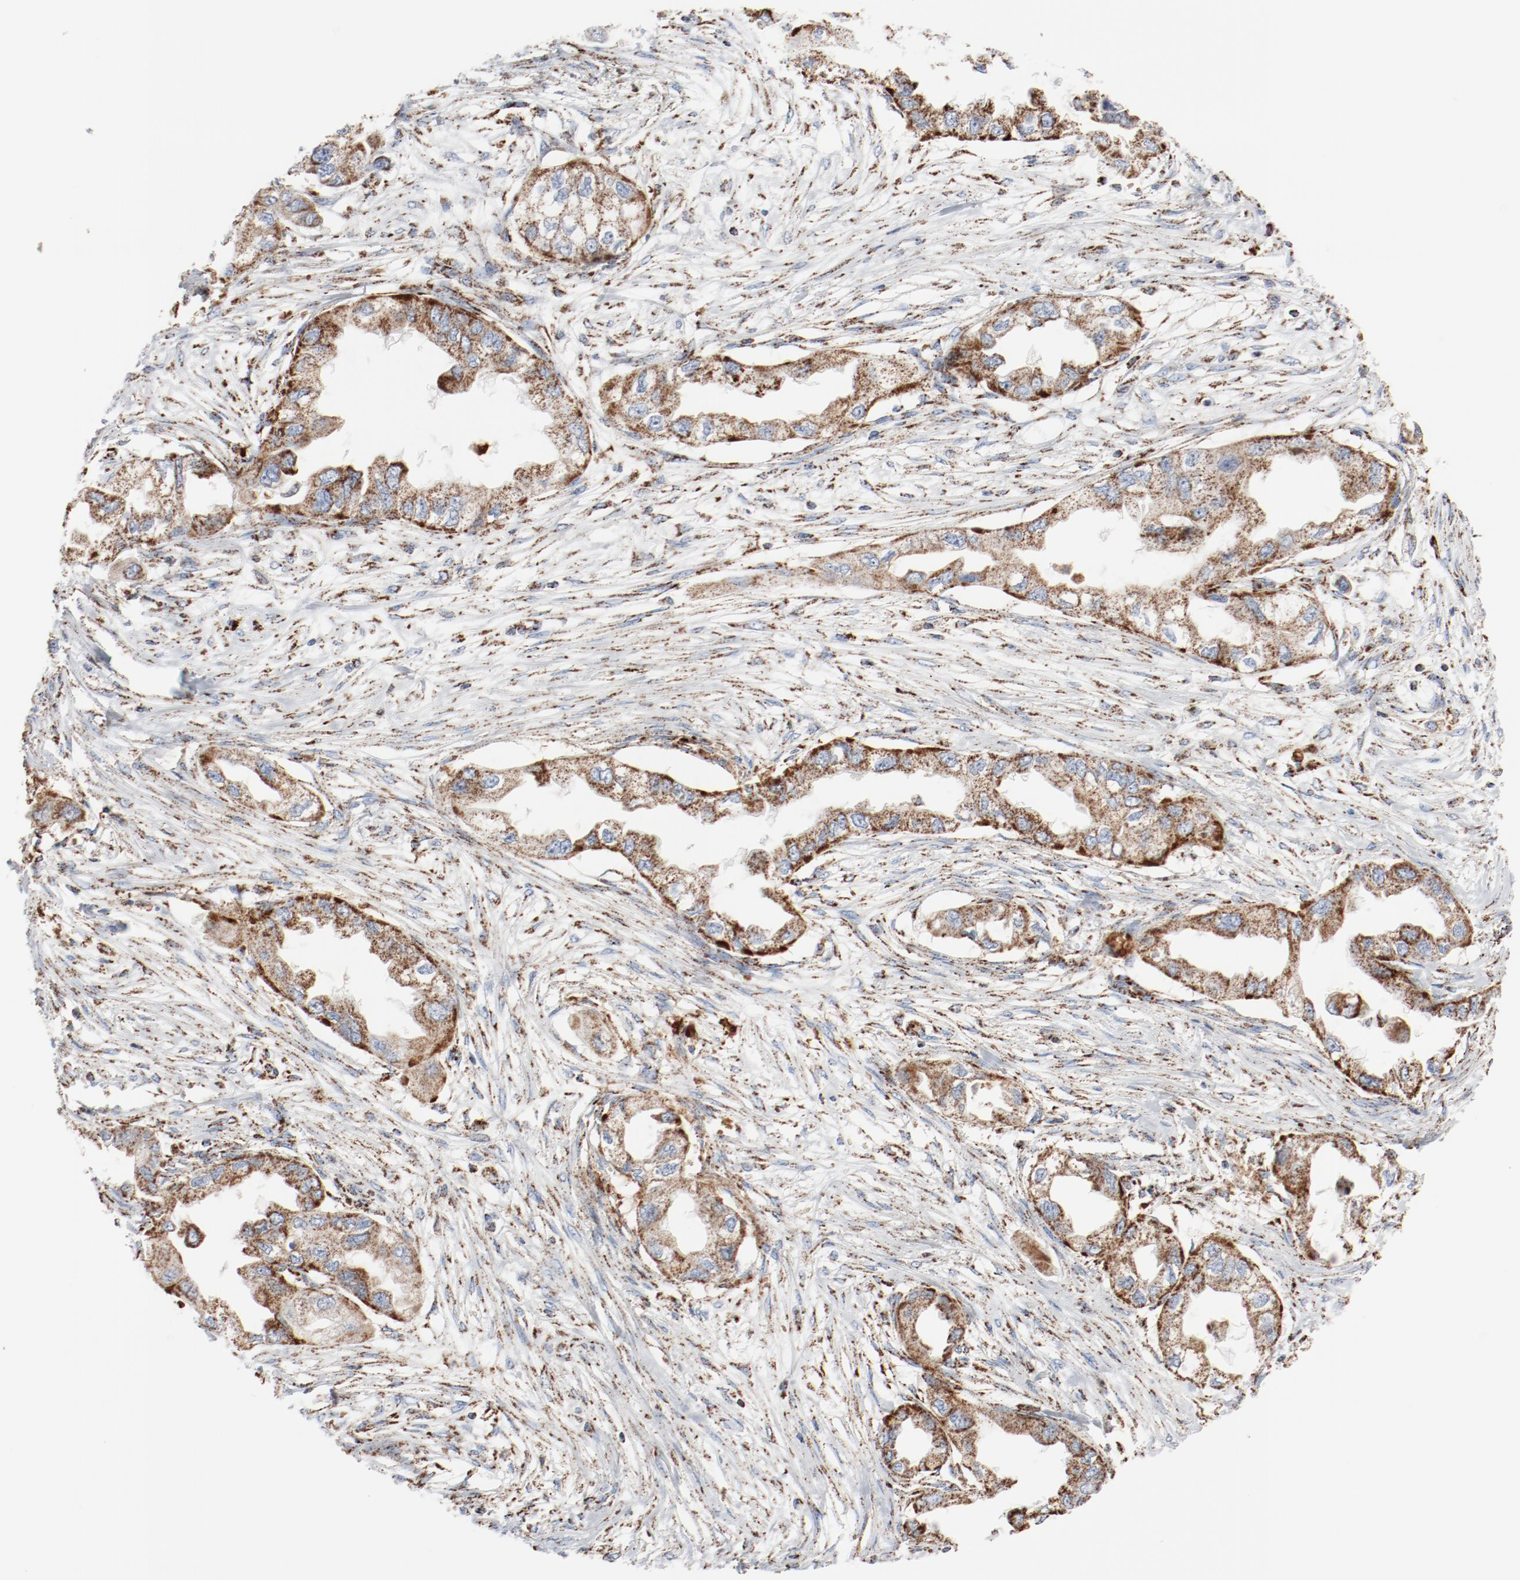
{"staining": {"intensity": "moderate", "quantity": ">75%", "location": "cytoplasmic/membranous"}, "tissue": "endometrial cancer", "cell_type": "Tumor cells", "image_type": "cancer", "snomed": [{"axis": "morphology", "description": "Adenocarcinoma, NOS"}, {"axis": "topography", "description": "Endometrium"}], "caption": "A micrograph of human endometrial adenocarcinoma stained for a protein demonstrates moderate cytoplasmic/membranous brown staining in tumor cells.", "gene": "NDUFB8", "patient": {"sex": "female", "age": 67}}